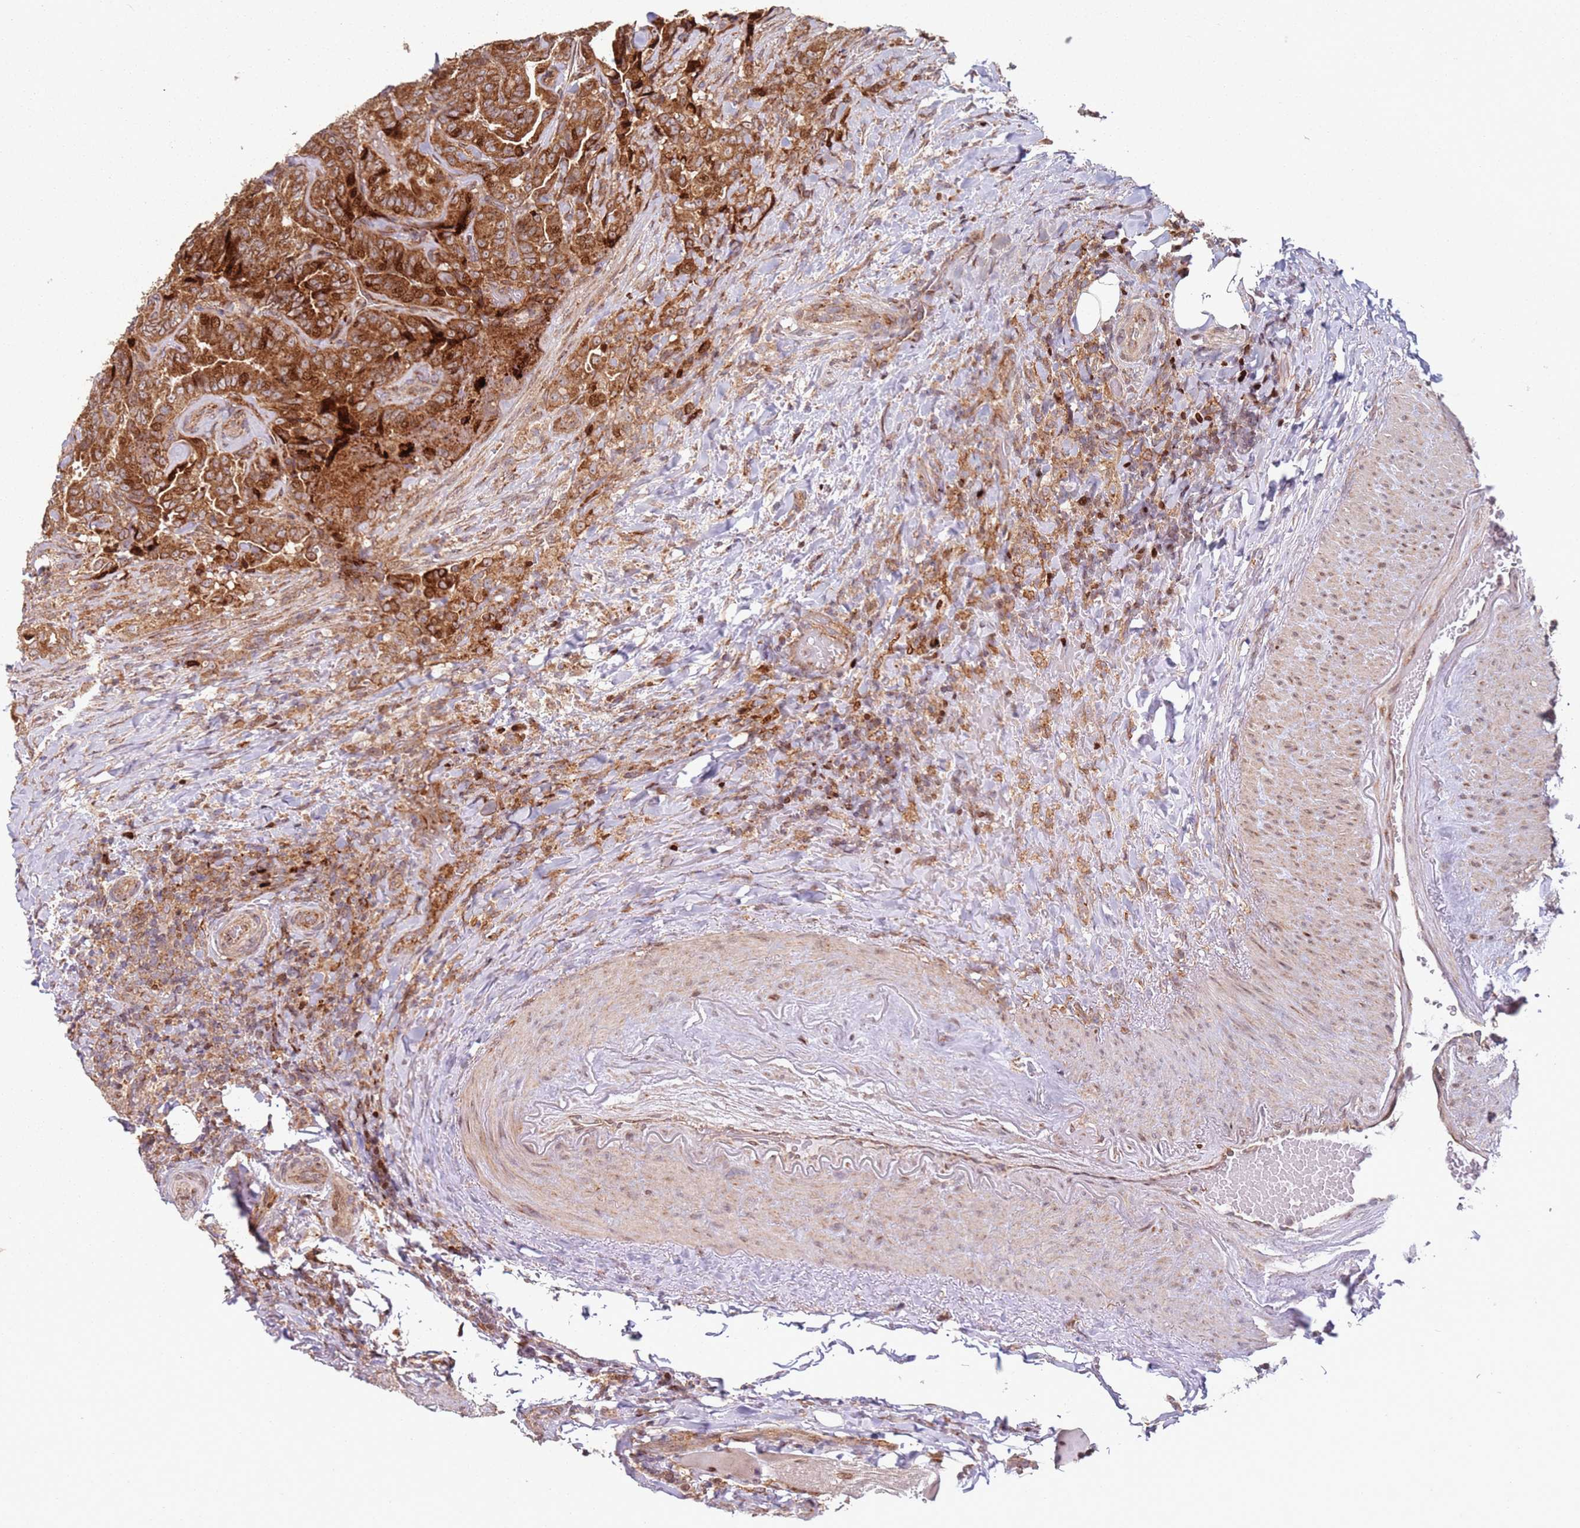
{"staining": {"intensity": "strong", "quantity": ">75%", "location": "cytoplasmic/membranous,nuclear"}, "tissue": "thyroid cancer", "cell_type": "Tumor cells", "image_type": "cancer", "snomed": [{"axis": "morphology", "description": "Papillary adenocarcinoma, NOS"}, {"axis": "topography", "description": "Thyroid gland"}], "caption": "Thyroid papillary adenocarcinoma was stained to show a protein in brown. There is high levels of strong cytoplasmic/membranous and nuclear expression in approximately >75% of tumor cells.", "gene": "HNRNPLL", "patient": {"sex": "male", "age": 61}}